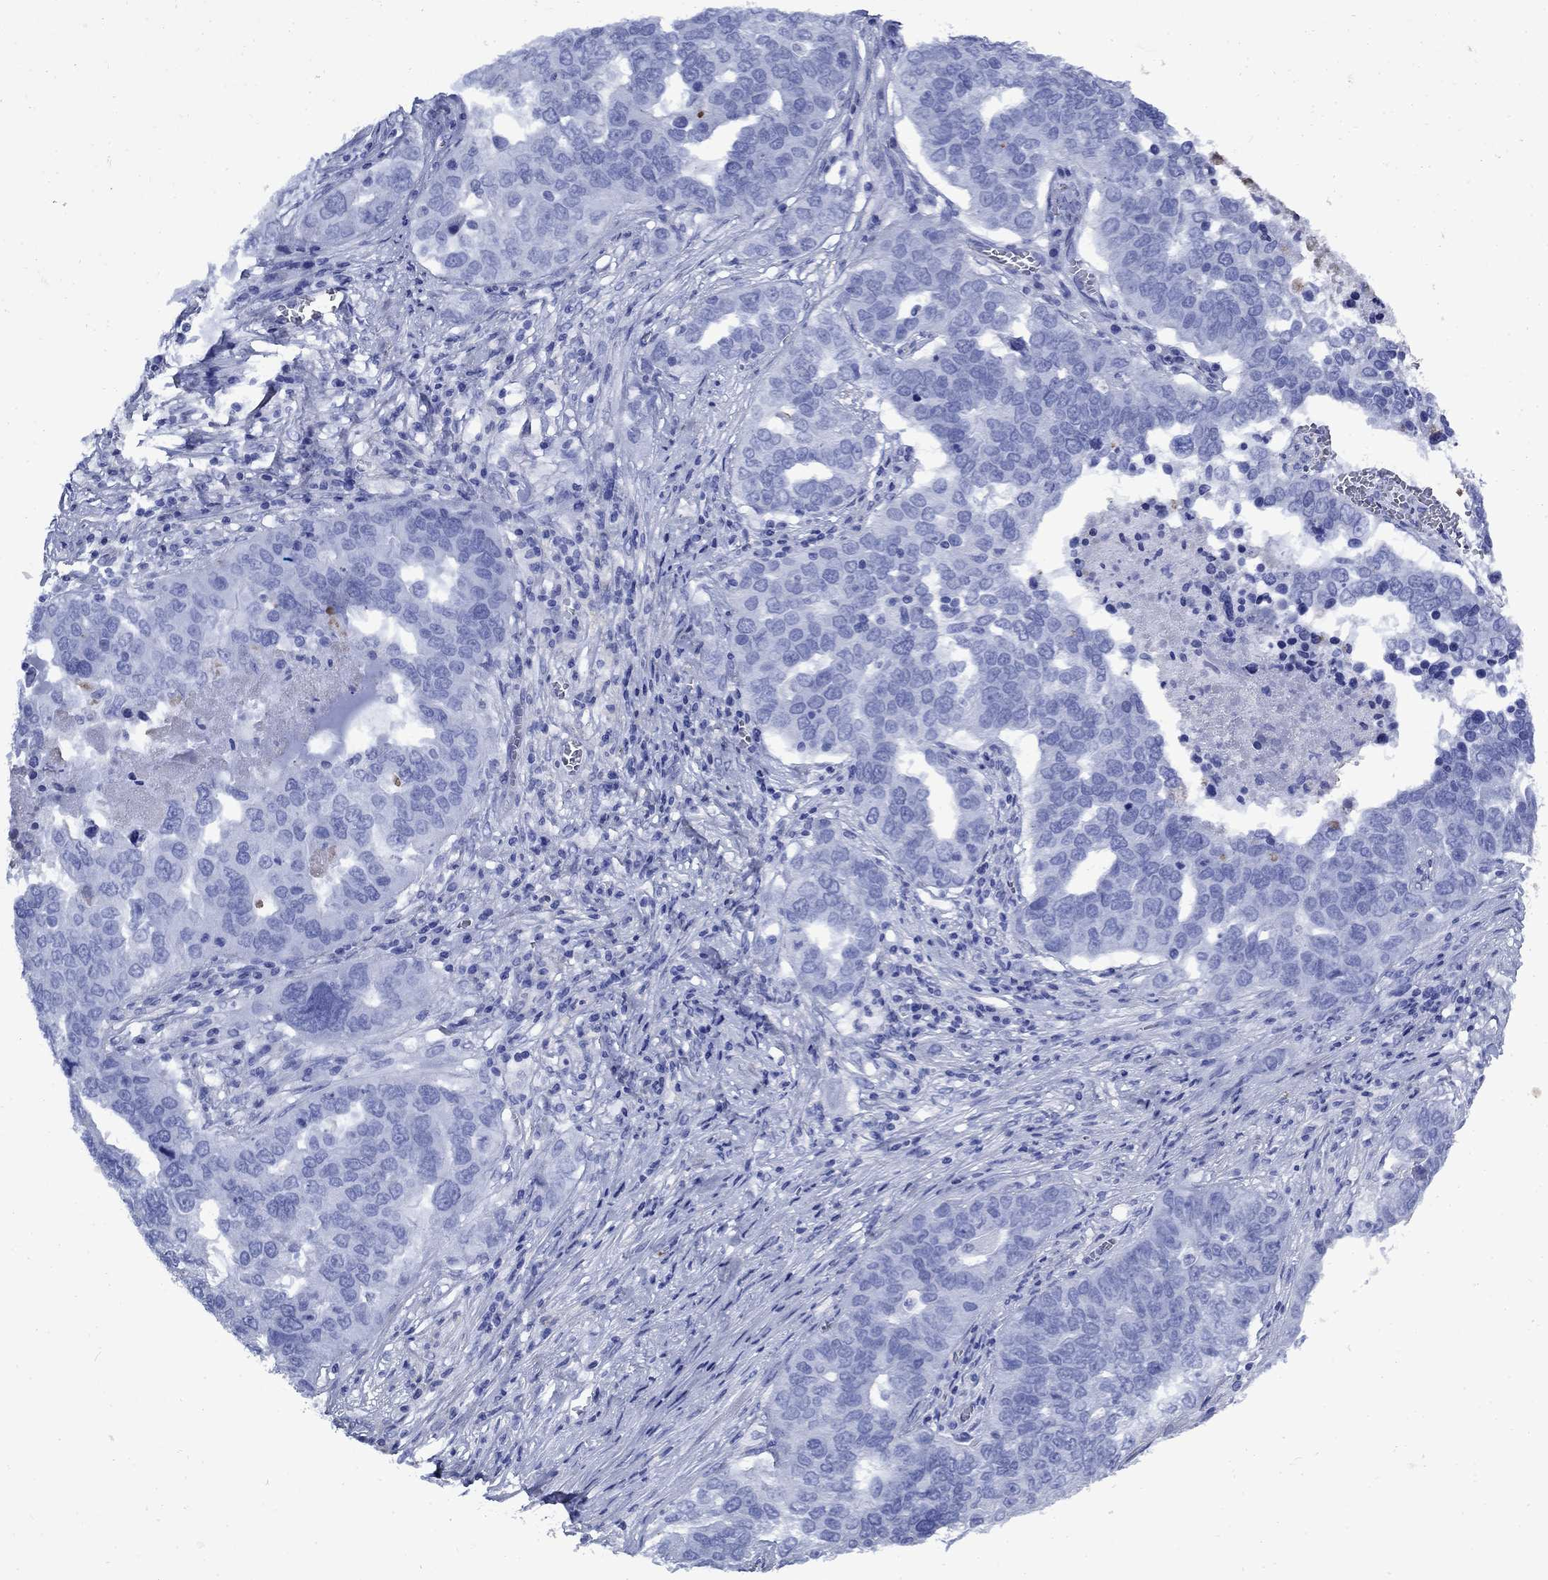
{"staining": {"intensity": "negative", "quantity": "none", "location": "none"}, "tissue": "ovarian cancer", "cell_type": "Tumor cells", "image_type": "cancer", "snomed": [{"axis": "morphology", "description": "Carcinoma, endometroid"}, {"axis": "topography", "description": "Soft tissue"}, {"axis": "topography", "description": "Ovary"}], "caption": "High power microscopy photomicrograph of an IHC histopathology image of ovarian cancer (endometroid carcinoma), revealing no significant positivity in tumor cells.", "gene": "VTN", "patient": {"sex": "female", "age": 52}}